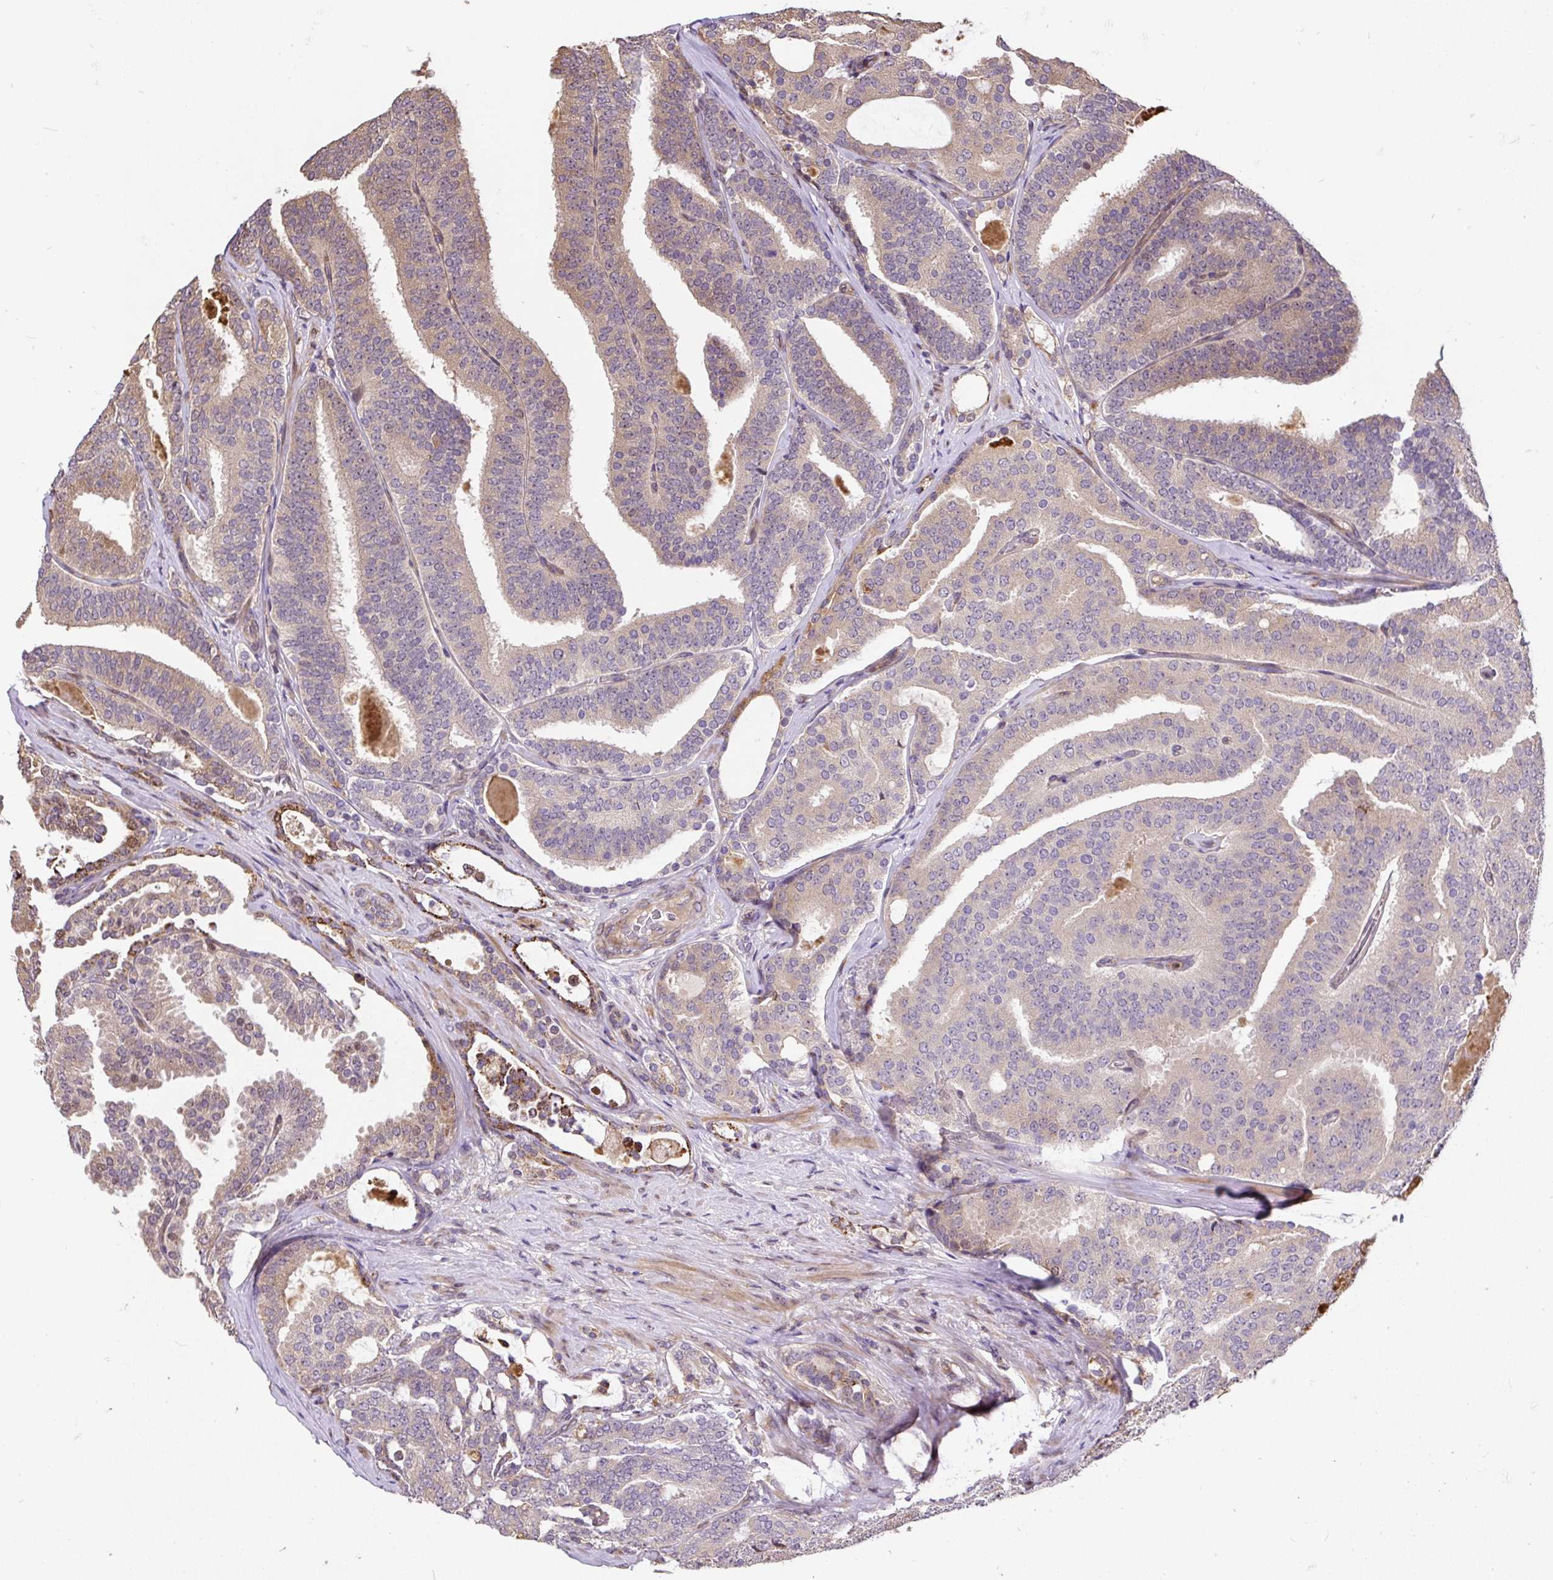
{"staining": {"intensity": "strong", "quantity": "25%-75%", "location": "cytoplasmic/membranous"}, "tissue": "prostate cancer", "cell_type": "Tumor cells", "image_type": "cancer", "snomed": [{"axis": "morphology", "description": "Adenocarcinoma, High grade"}, {"axis": "topography", "description": "Prostate"}], "caption": "Tumor cells reveal high levels of strong cytoplasmic/membranous staining in about 25%-75% of cells in human prostate high-grade adenocarcinoma.", "gene": "PUS7L", "patient": {"sex": "male", "age": 65}}